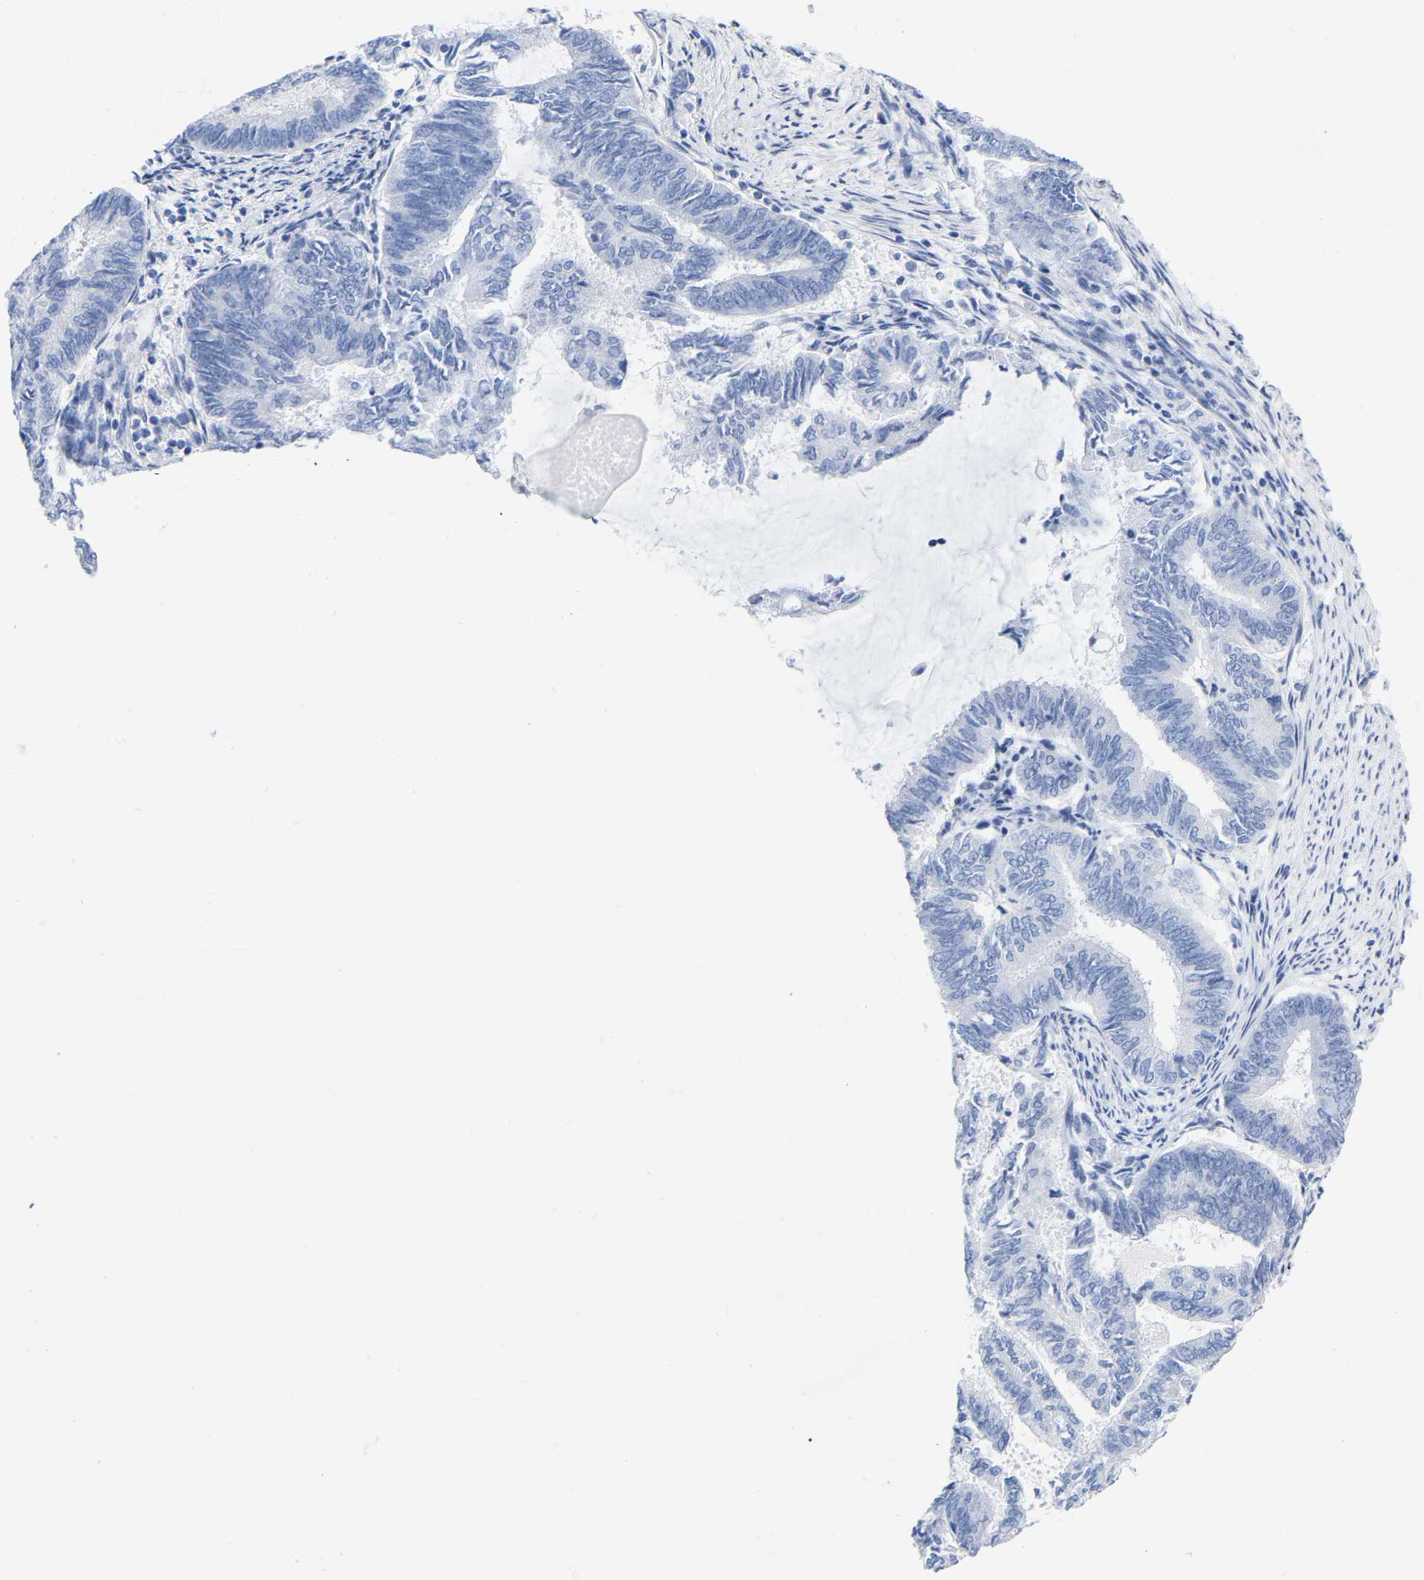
{"staining": {"intensity": "negative", "quantity": "none", "location": "none"}, "tissue": "endometrial cancer", "cell_type": "Tumor cells", "image_type": "cancer", "snomed": [{"axis": "morphology", "description": "Adenocarcinoma, NOS"}, {"axis": "topography", "description": "Endometrium"}], "caption": "High magnification brightfield microscopy of adenocarcinoma (endometrial) stained with DAB (3,3'-diaminobenzidine) (brown) and counterstained with hematoxylin (blue): tumor cells show no significant staining. (Brightfield microscopy of DAB (3,3'-diaminobenzidine) immunohistochemistry at high magnification).", "gene": "ZNF629", "patient": {"sex": "female", "age": 86}}